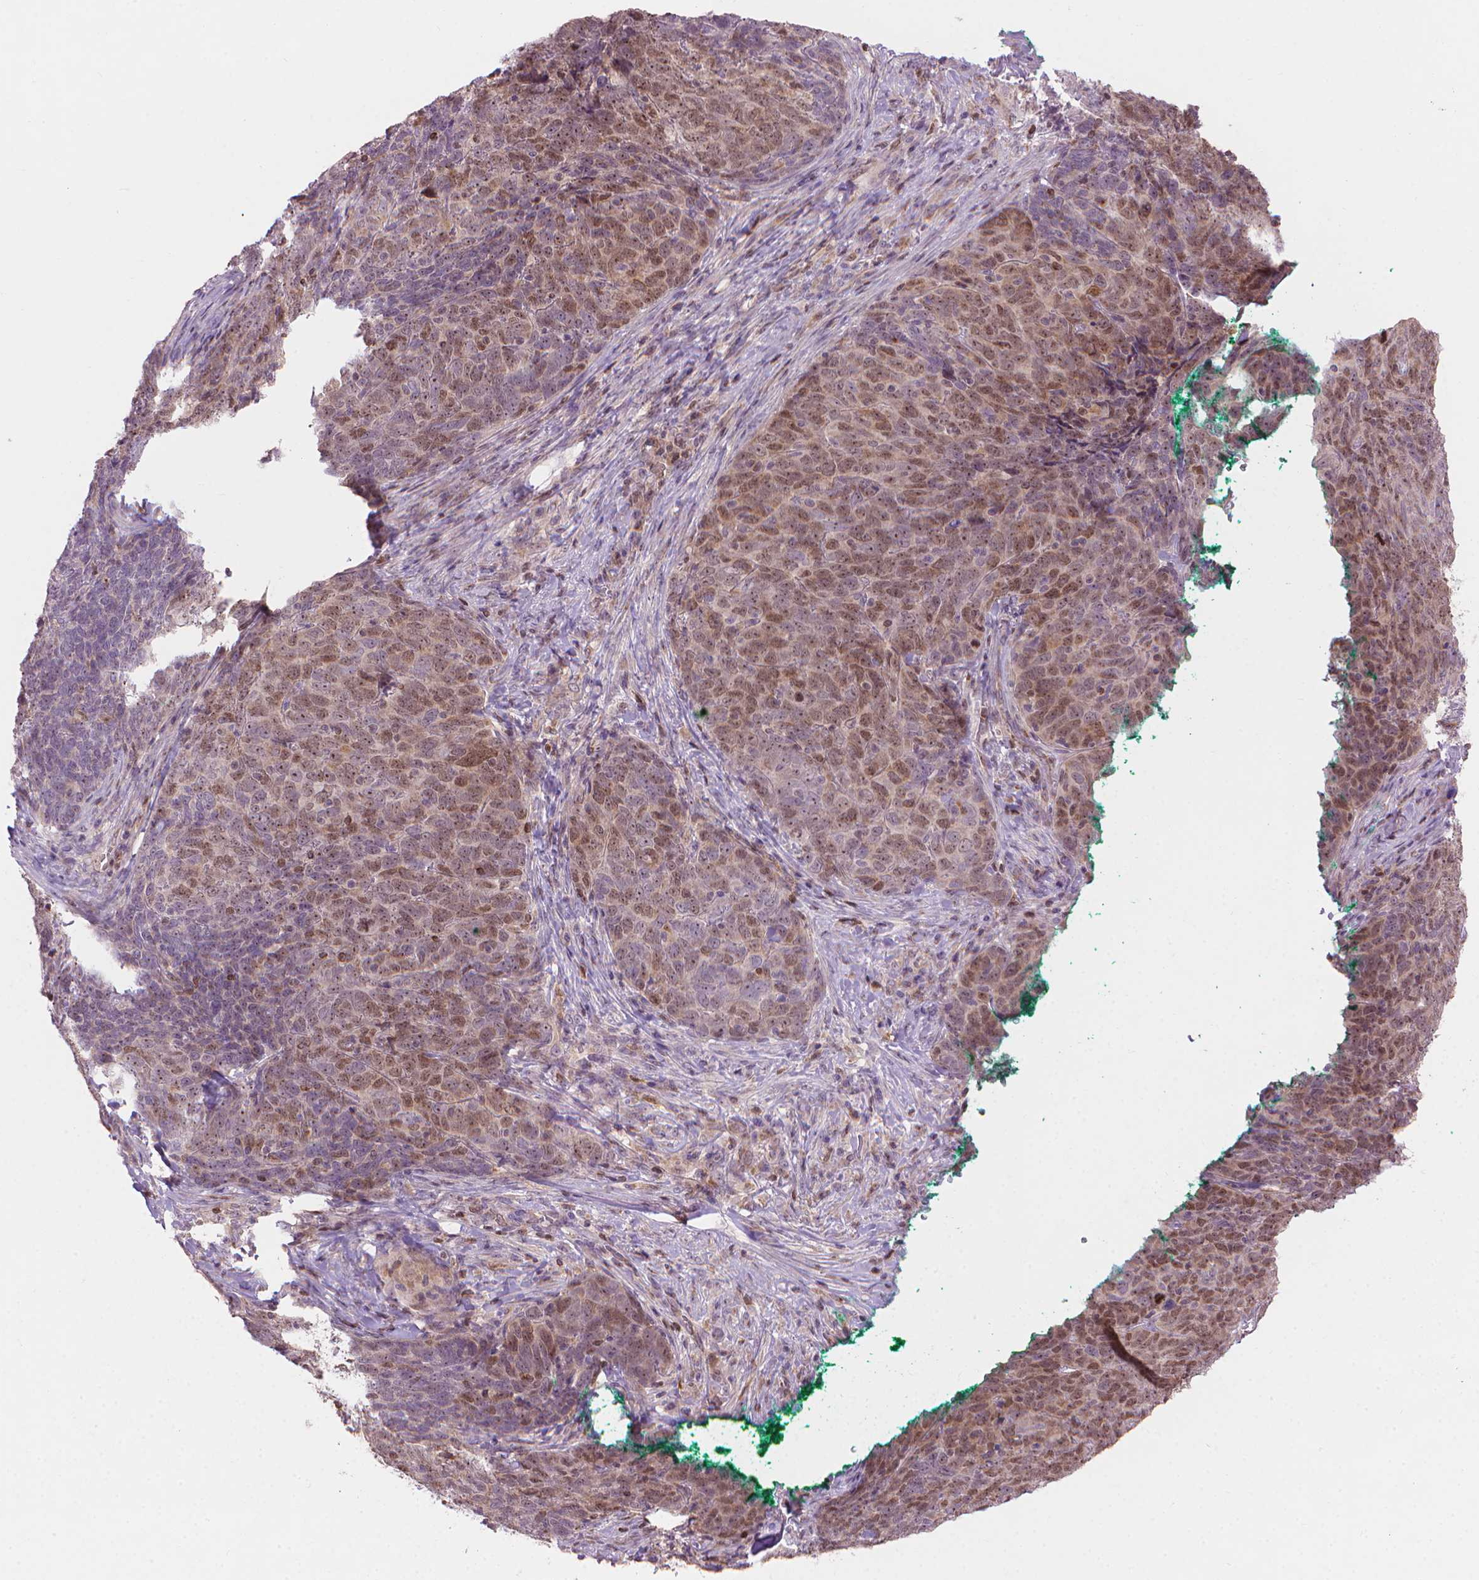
{"staining": {"intensity": "moderate", "quantity": "25%-75%", "location": "cytoplasmic/membranous,nuclear"}, "tissue": "skin cancer", "cell_type": "Tumor cells", "image_type": "cancer", "snomed": [{"axis": "morphology", "description": "Squamous cell carcinoma, NOS"}, {"axis": "topography", "description": "Skin"}, {"axis": "topography", "description": "Anal"}], "caption": "IHC of skin cancer demonstrates medium levels of moderate cytoplasmic/membranous and nuclear expression in about 25%-75% of tumor cells.", "gene": "SMC2", "patient": {"sex": "female", "age": 51}}